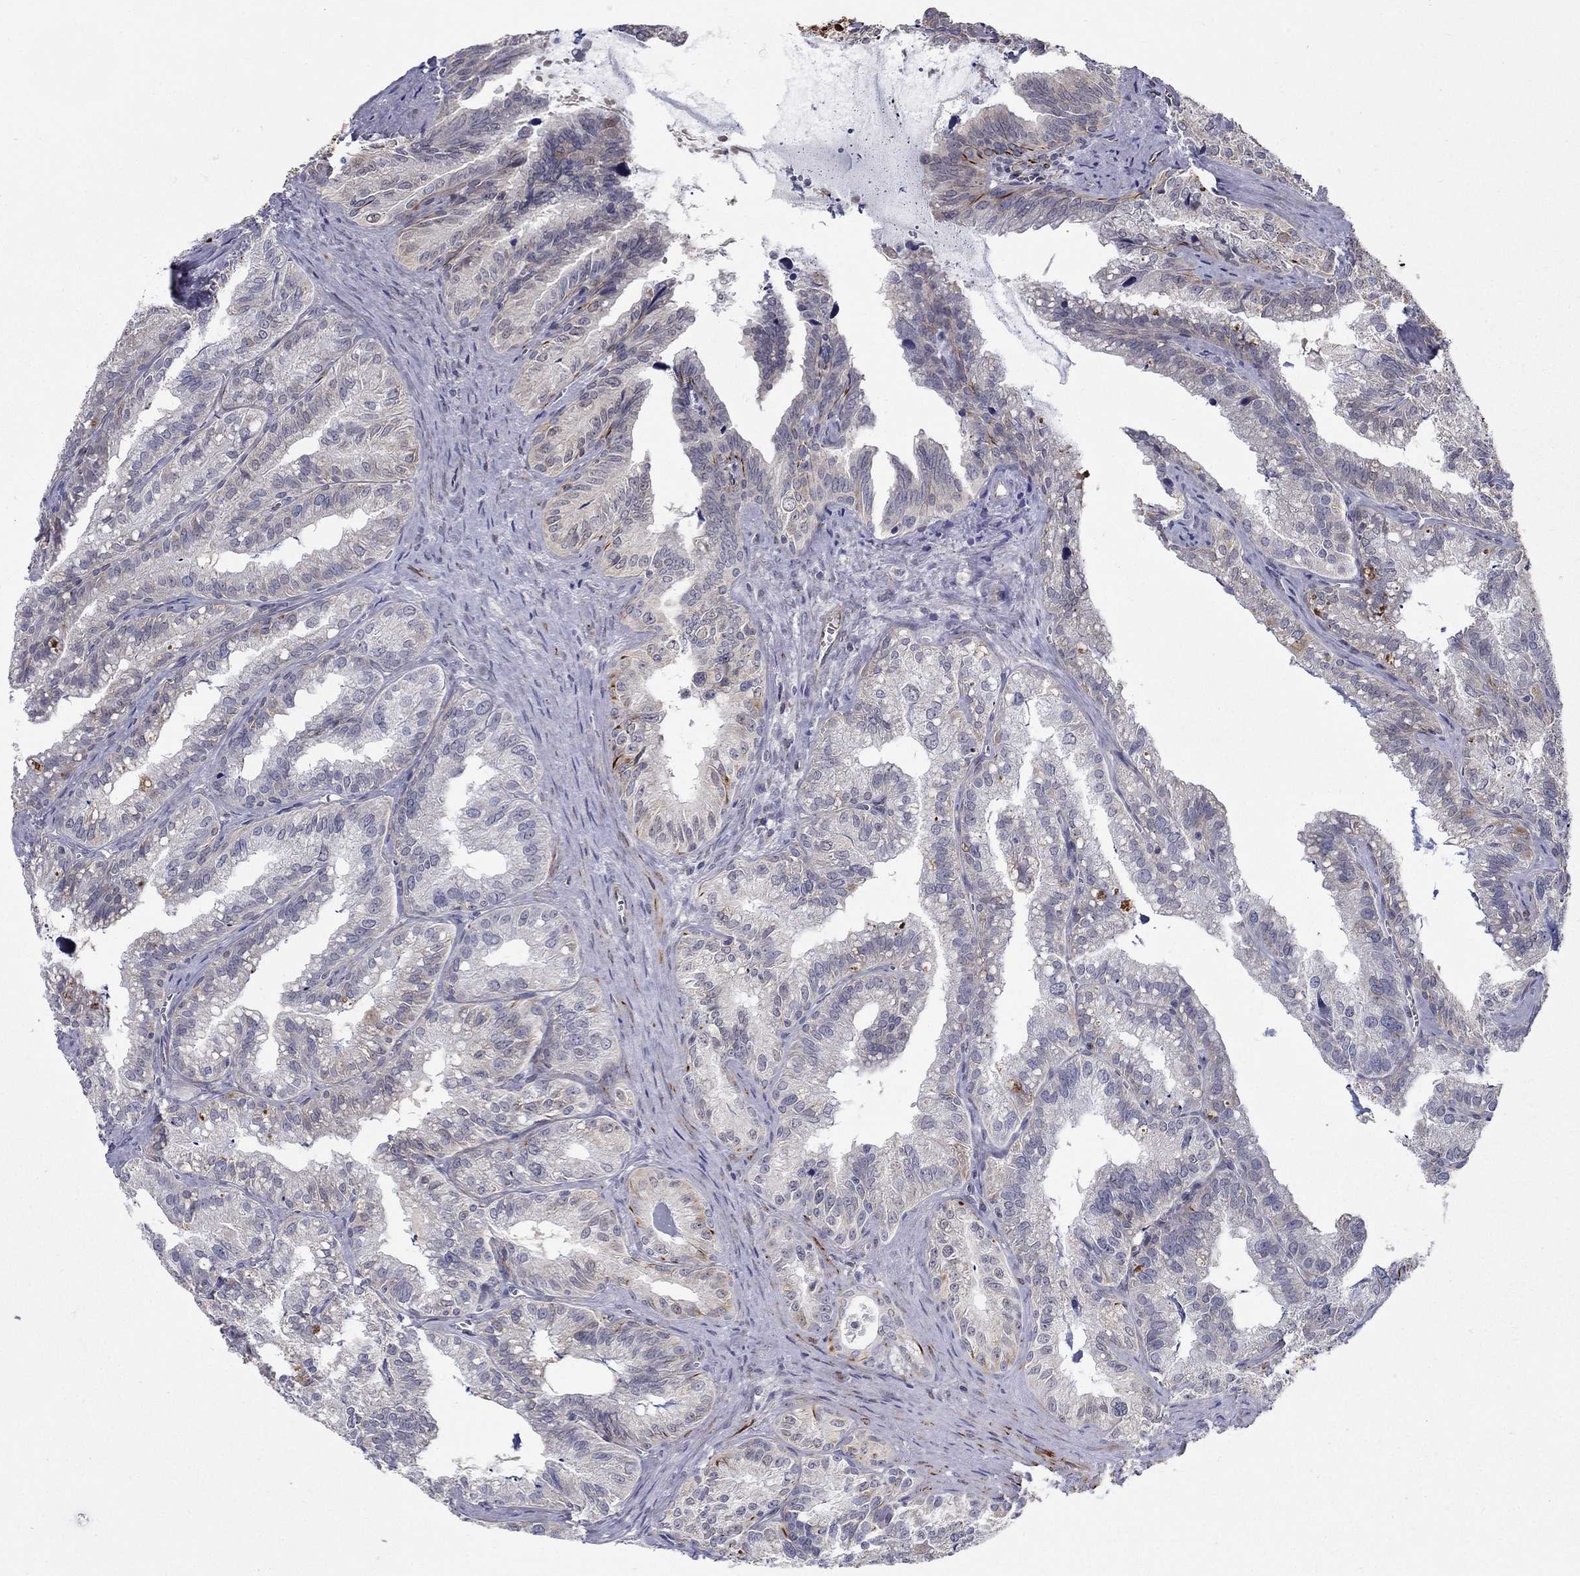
{"staining": {"intensity": "negative", "quantity": "none", "location": "none"}, "tissue": "seminal vesicle", "cell_type": "Glandular cells", "image_type": "normal", "snomed": [{"axis": "morphology", "description": "Normal tissue, NOS"}, {"axis": "topography", "description": "Seminal veicle"}], "caption": "Immunohistochemistry of unremarkable human seminal vesicle shows no staining in glandular cells. Brightfield microscopy of immunohistochemistry stained with DAB (3,3'-diaminobenzidine) (brown) and hematoxylin (blue), captured at high magnification.", "gene": "LACTB2", "patient": {"sex": "male", "age": 57}}